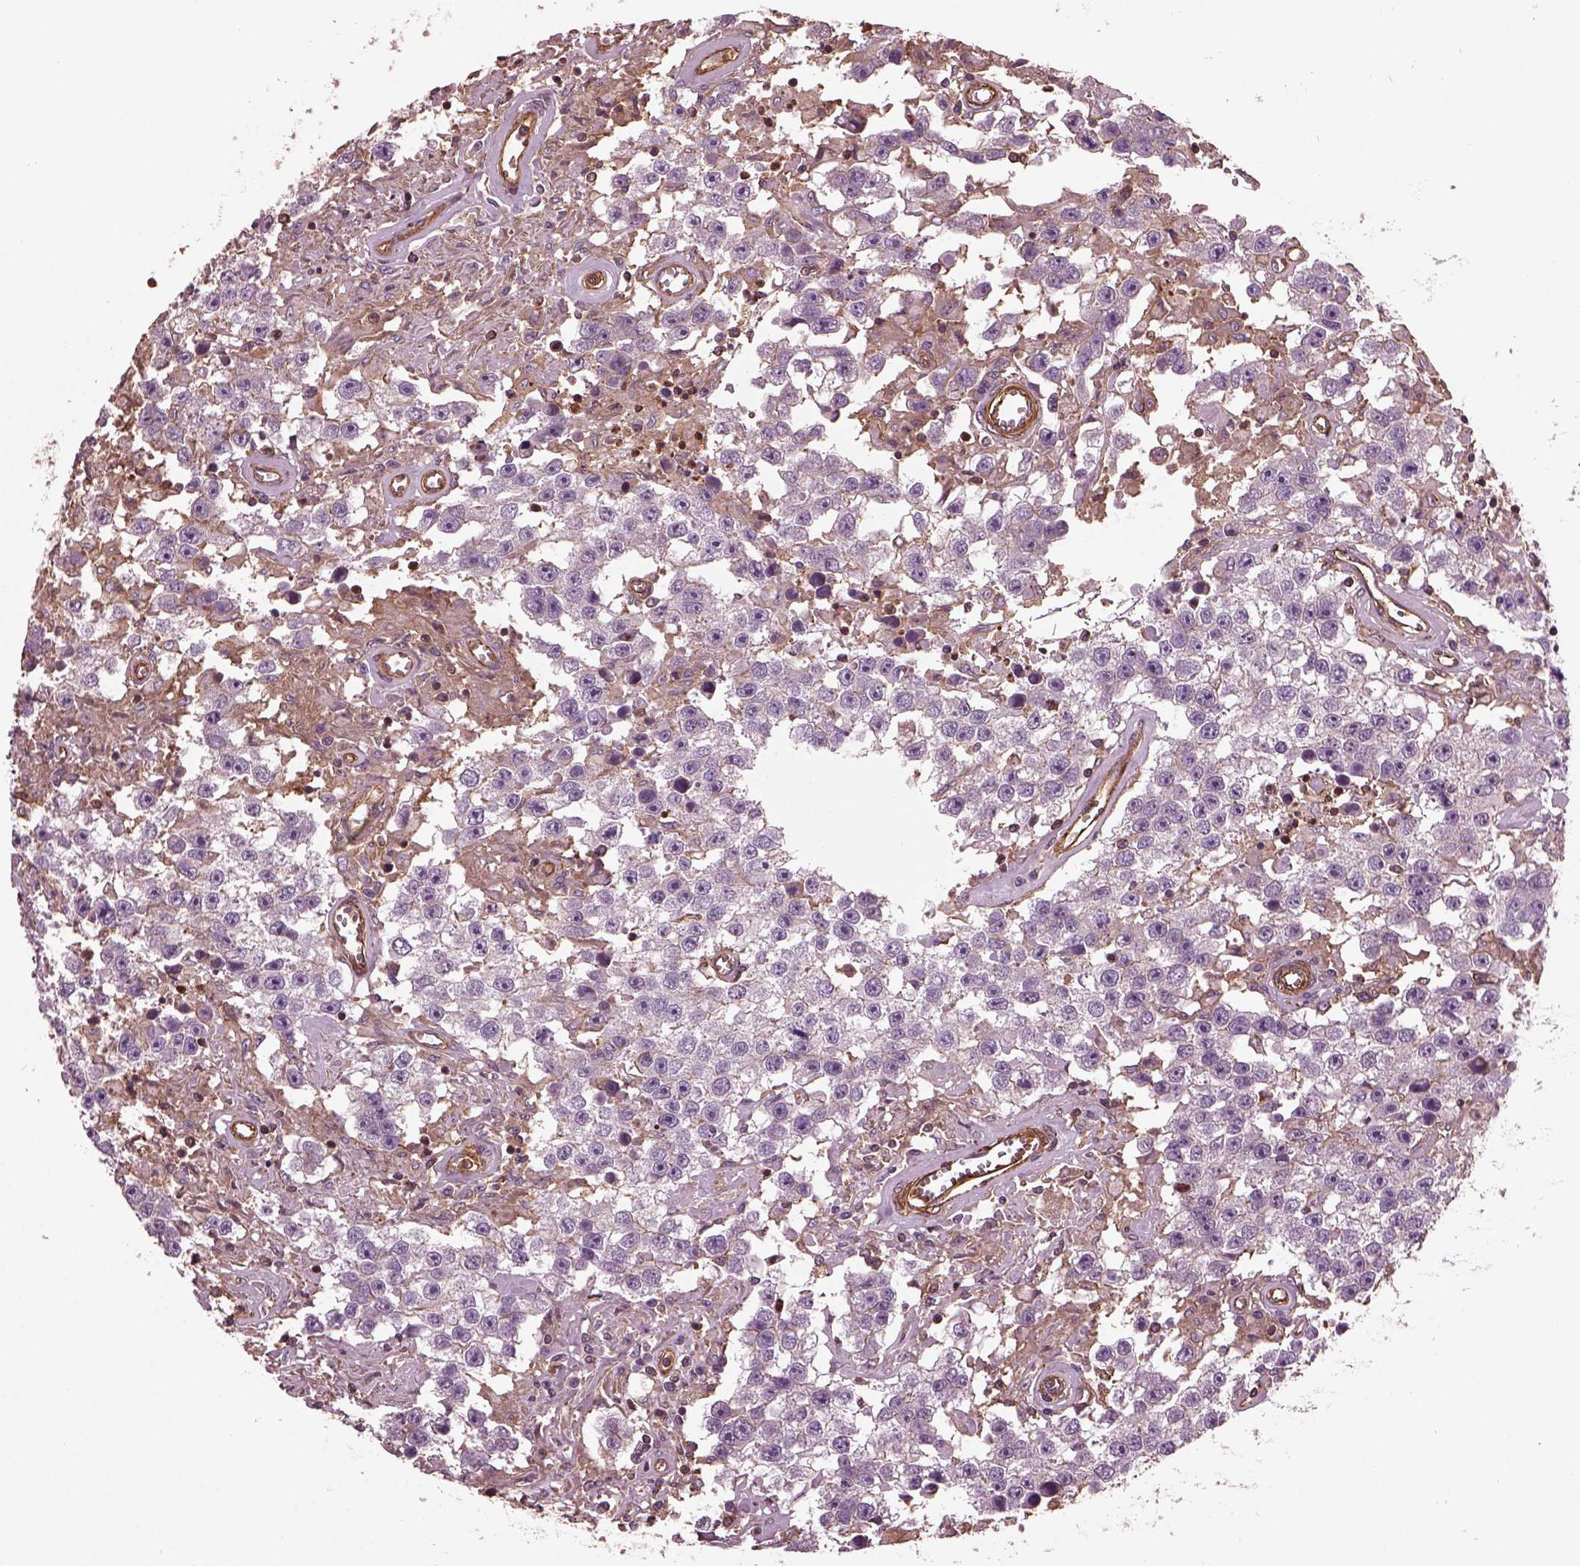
{"staining": {"intensity": "weak", "quantity": "25%-75%", "location": "cytoplasmic/membranous"}, "tissue": "testis cancer", "cell_type": "Tumor cells", "image_type": "cancer", "snomed": [{"axis": "morphology", "description": "Seminoma, NOS"}, {"axis": "topography", "description": "Testis"}], "caption": "Tumor cells exhibit low levels of weak cytoplasmic/membranous expression in approximately 25%-75% of cells in seminoma (testis).", "gene": "MYL6", "patient": {"sex": "male", "age": 43}}